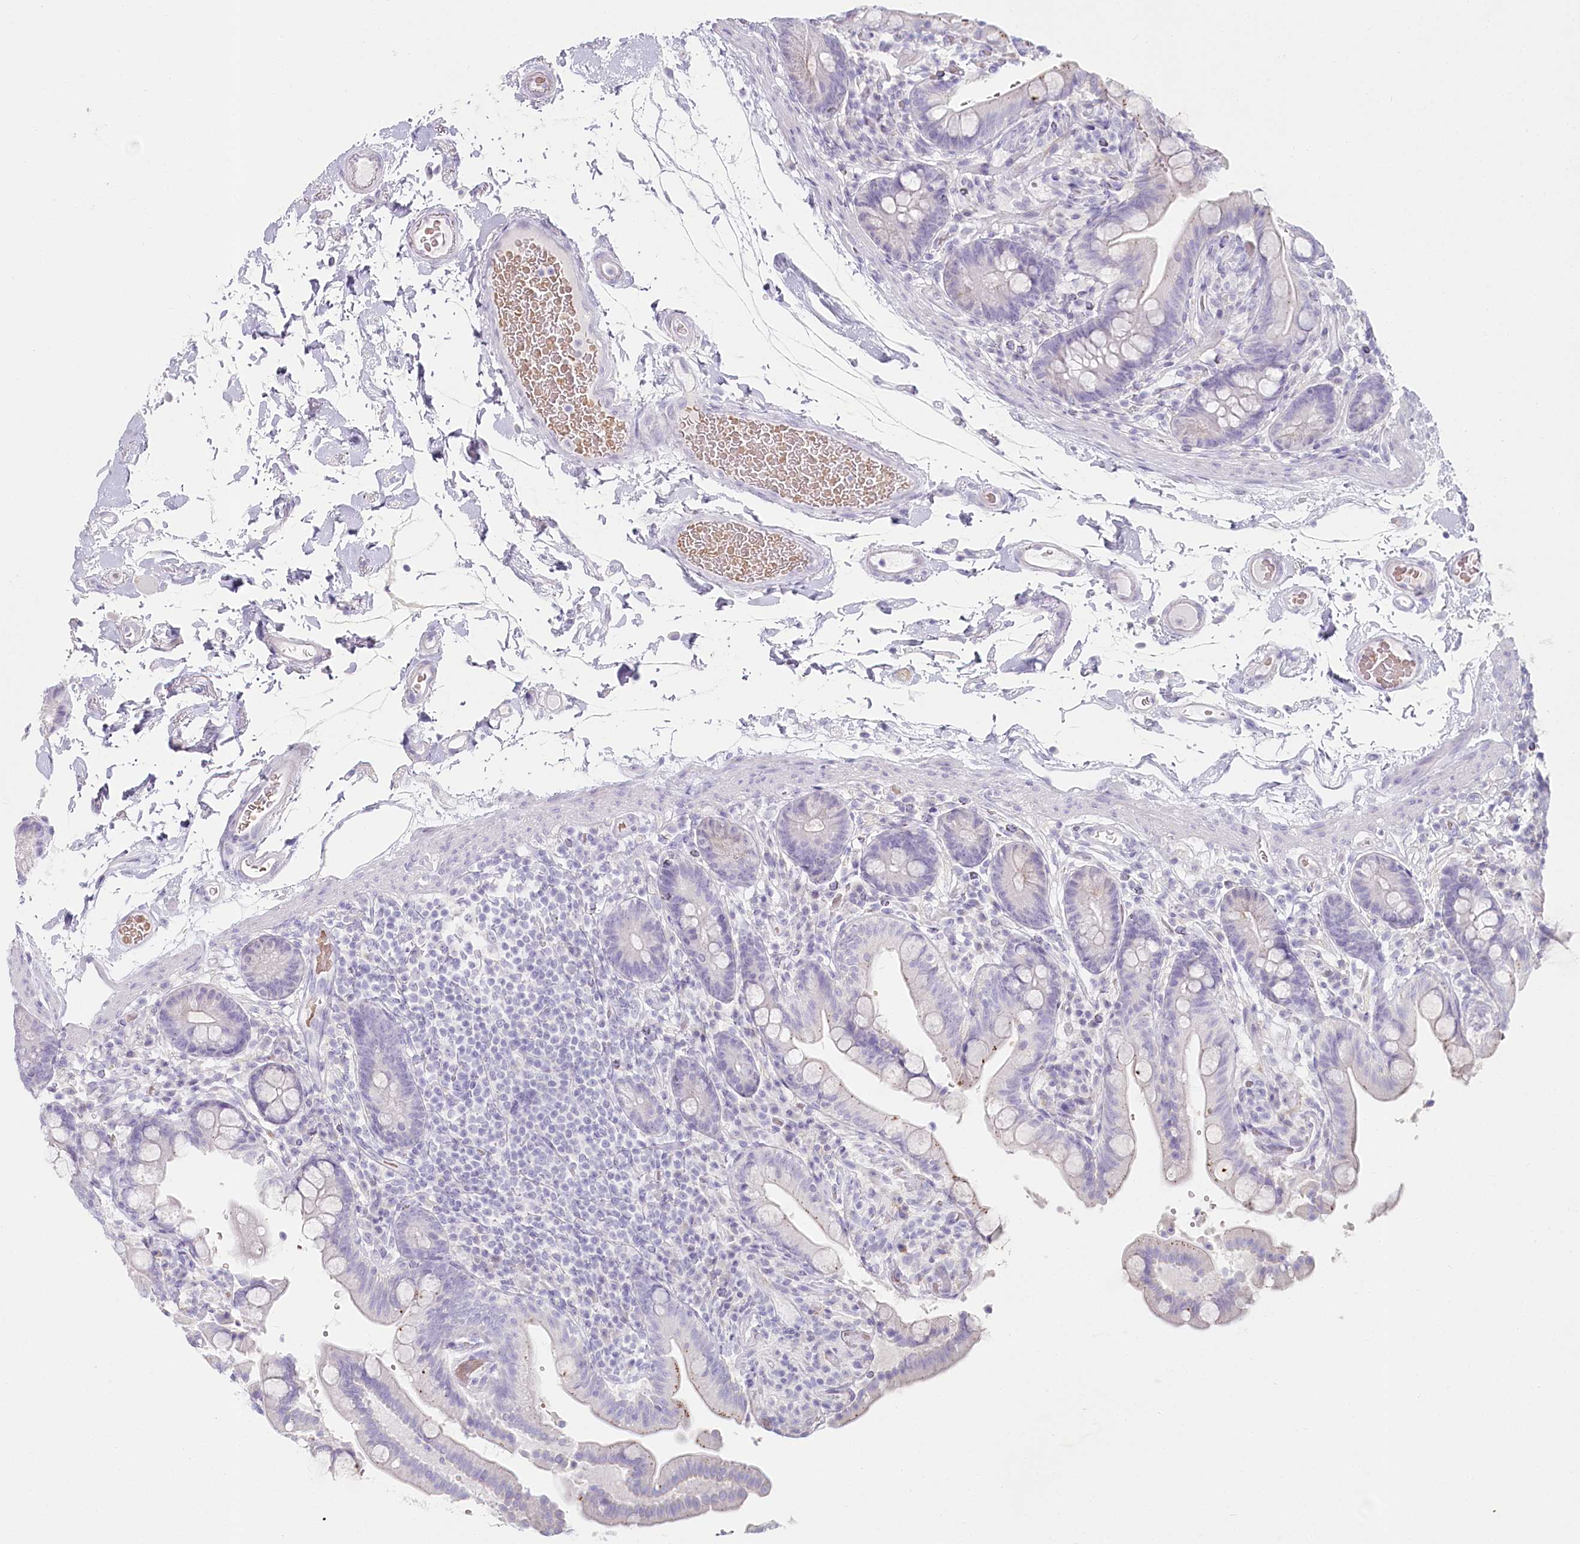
{"staining": {"intensity": "negative", "quantity": "none", "location": "none"}, "tissue": "colon", "cell_type": "Endothelial cells", "image_type": "normal", "snomed": [{"axis": "morphology", "description": "Normal tissue, NOS"}, {"axis": "topography", "description": "Smooth muscle"}, {"axis": "topography", "description": "Colon"}], "caption": "Endothelial cells are negative for brown protein staining in benign colon. The staining was performed using DAB to visualize the protein expression in brown, while the nuclei were stained in blue with hematoxylin (Magnification: 20x).", "gene": "IFIT5", "patient": {"sex": "male", "age": 73}}